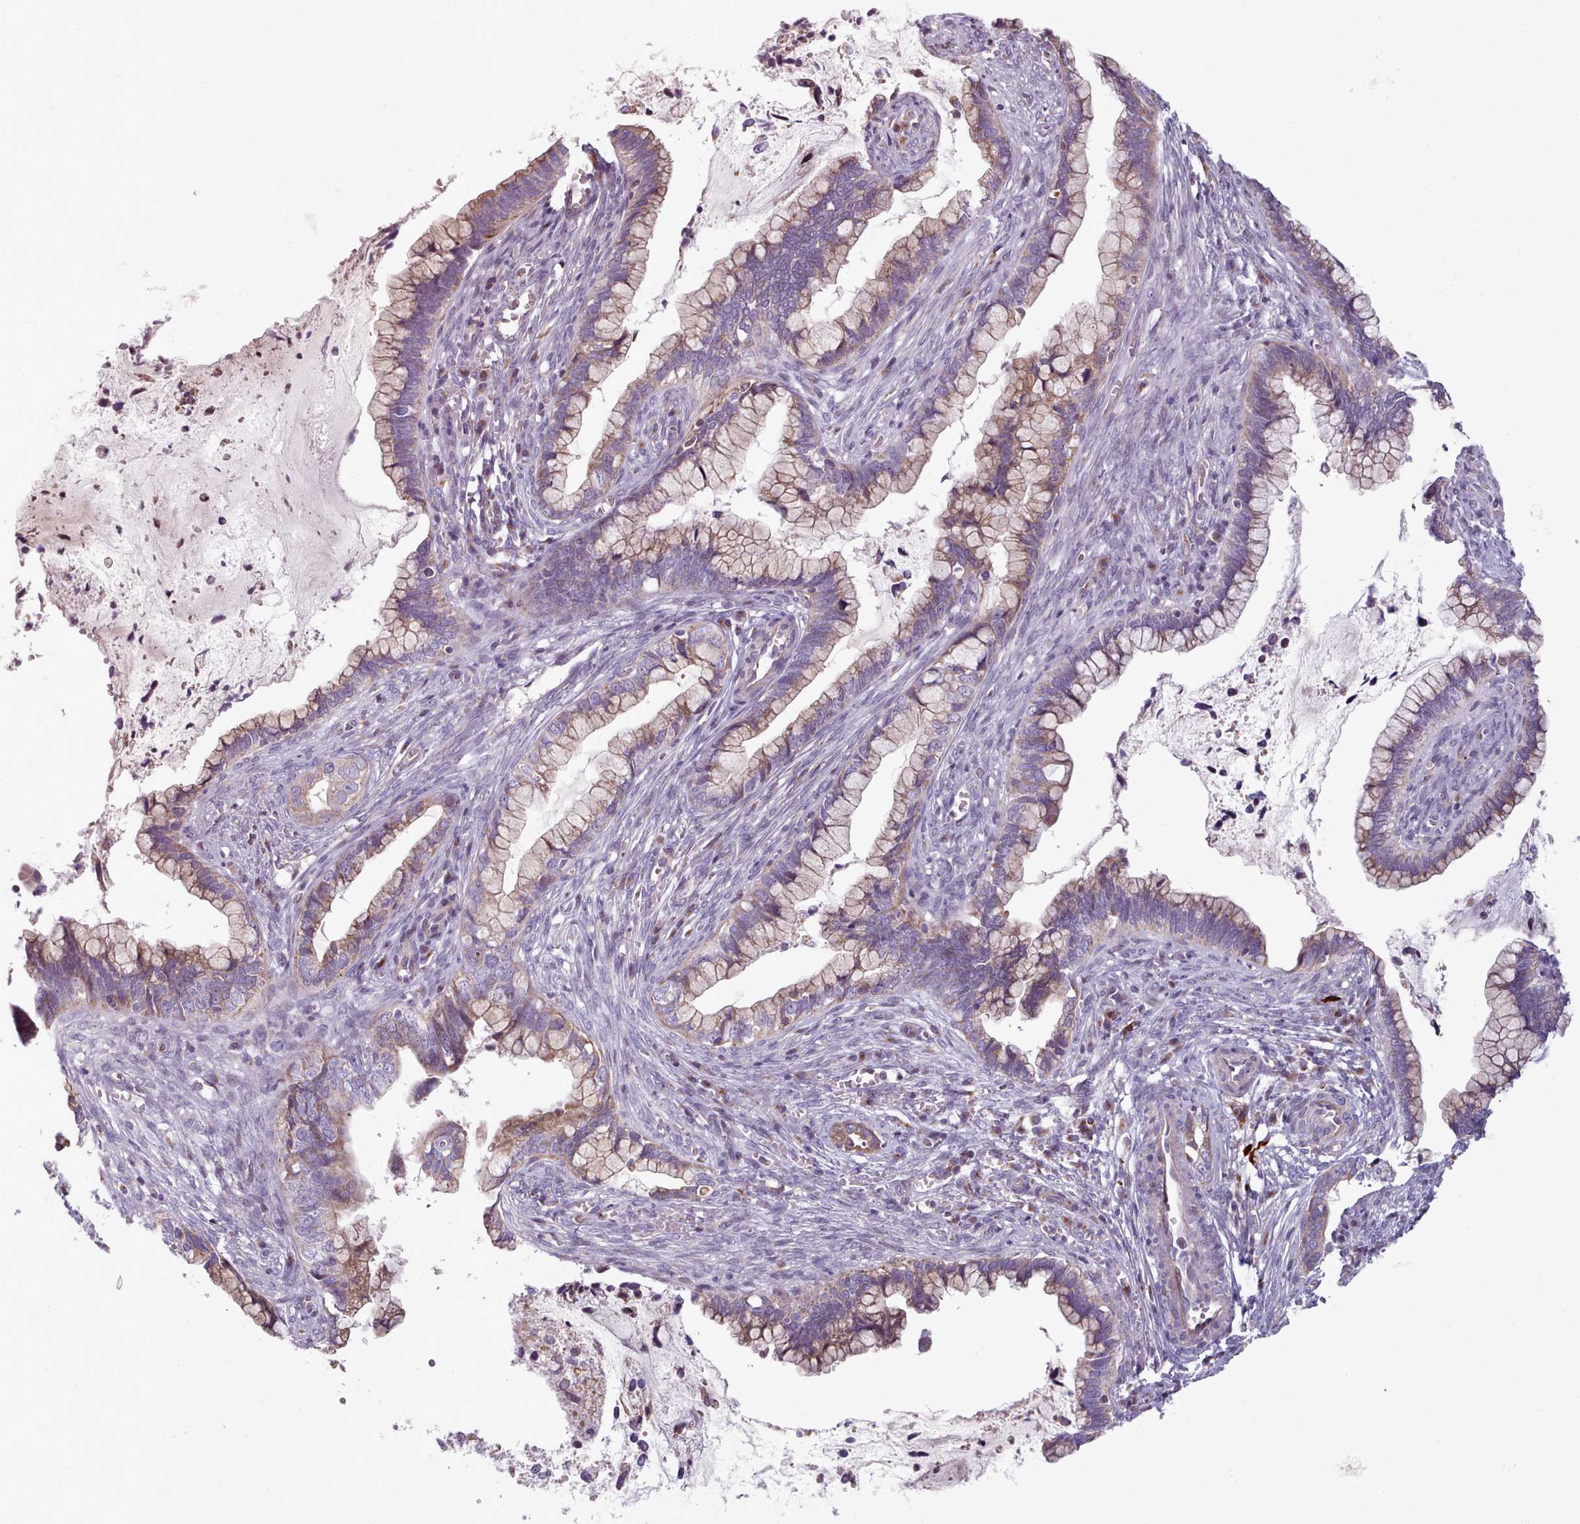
{"staining": {"intensity": "moderate", "quantity": ">75%", "location": "cytoplasmic/membranous"}, "tissue": "cervical cancer", "cell_type": "Tumor cells", "image_type": "cancer", "snomed": [{"axis": "morphology", "description": "Adenocarcinoma, NOS"}, {"axis": "topography", "description": "Cervix"}], "caption": "The micrograph shows a brown stain indicating the presence of a protein in the cytoplasmic/membranous of tumor cells in cervical adenocarcinoma. (DAB (3,3'-diaminobenzidine) = brown stain, brightfield microscopy at high magnification).", "gene": "SLC52A3", "patient": {"sex": "female", "age": 44}}